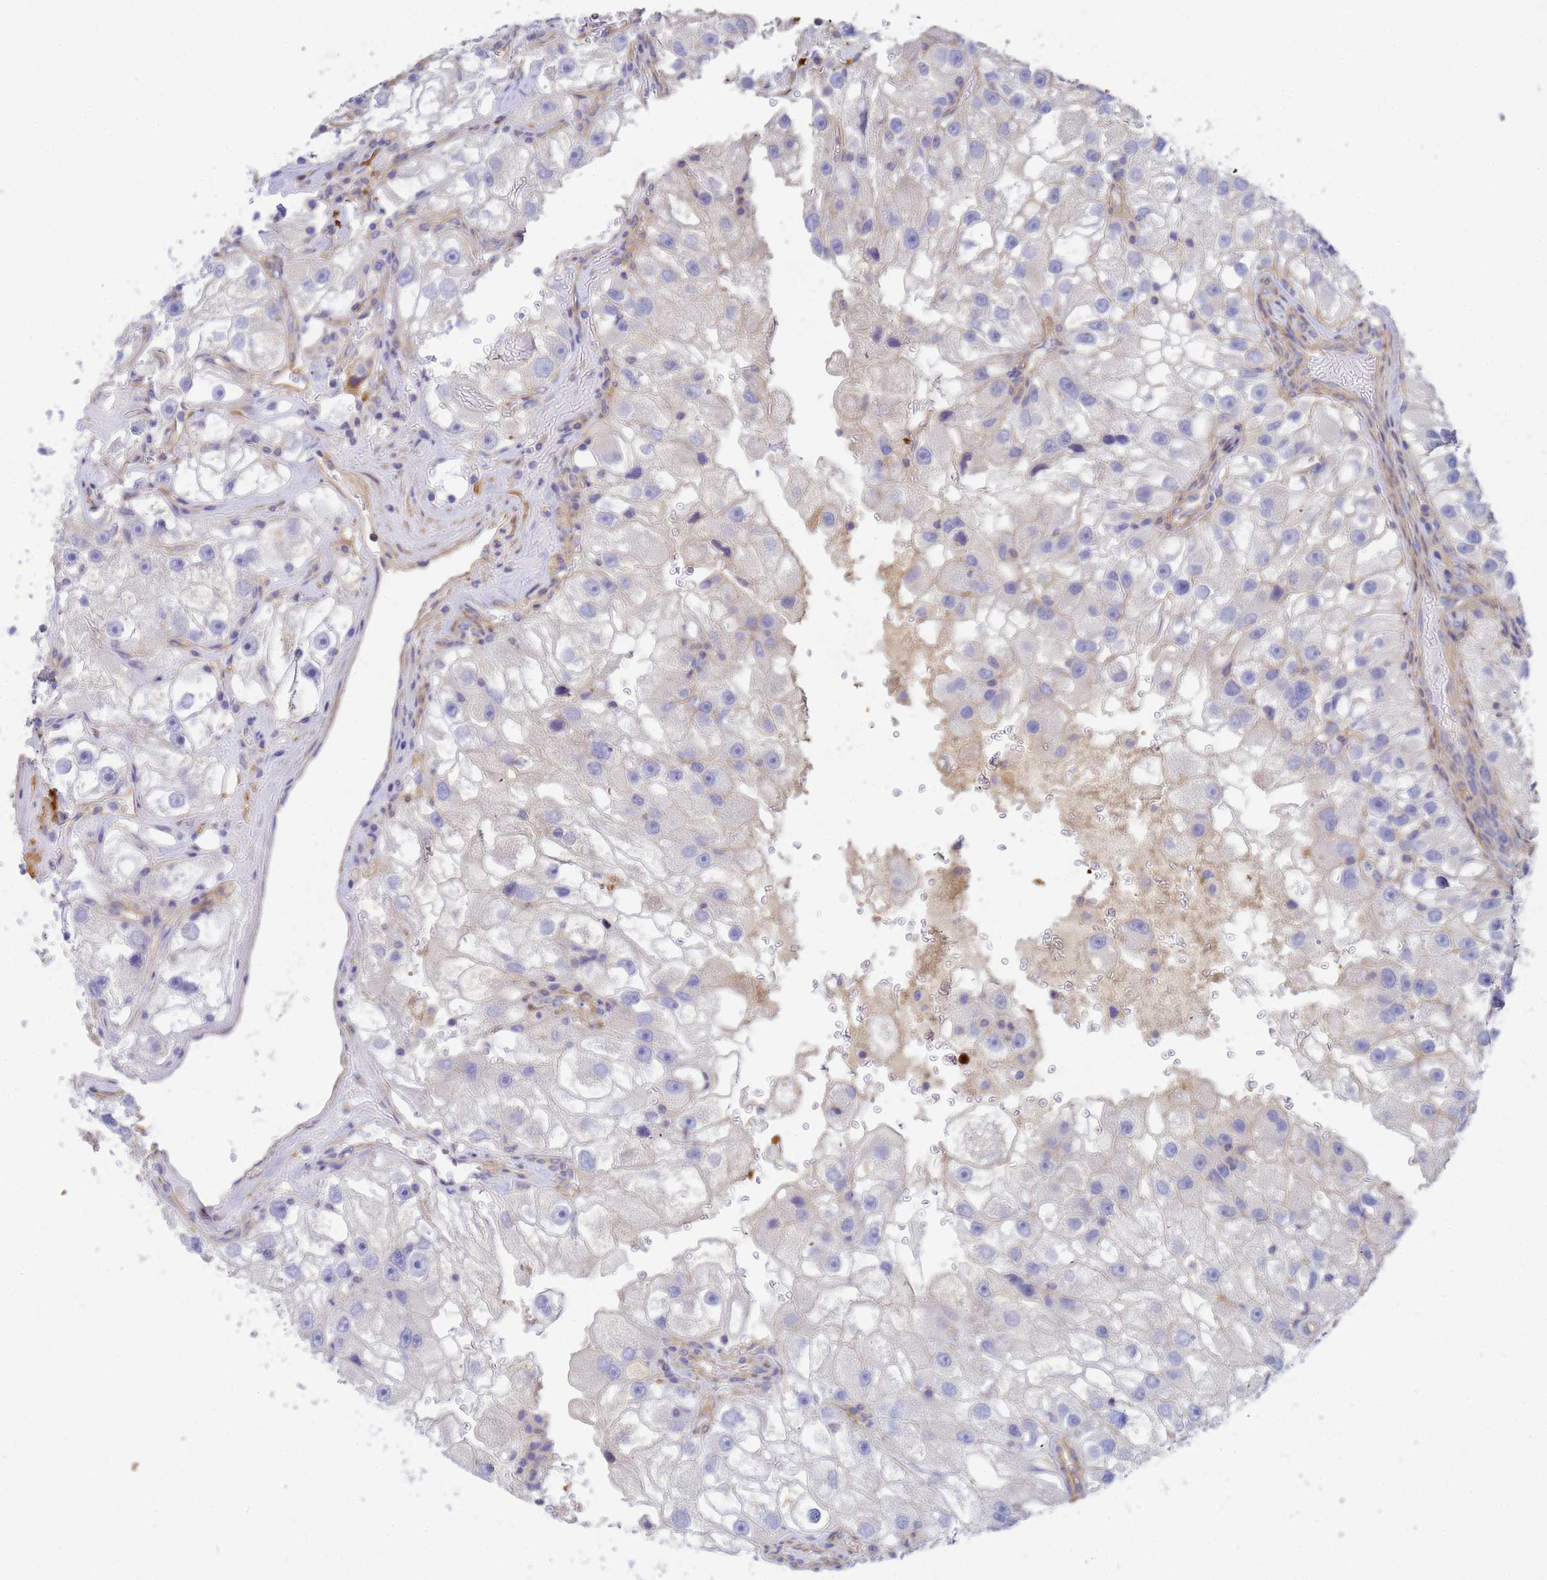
{"staining": {"intensity": "negative", "quantity": "none", "location": "none"}, "tissue": "renal cancer", "cell_type": "Tumor cells", "image_type": "cancer", "snomed": [{"axis": "morphology", "description": "Adenocarcinoma, NOS"}, {"axis": "topography", "description": "Kidney"}], "caption": "Tumor cells show no significant expression in renal cancer (adenocarcinoma). (IHC, brightfield microscopy, high magnification).", "gene": "MYL12A", "patient": {"sex": "male", "age": 63}}